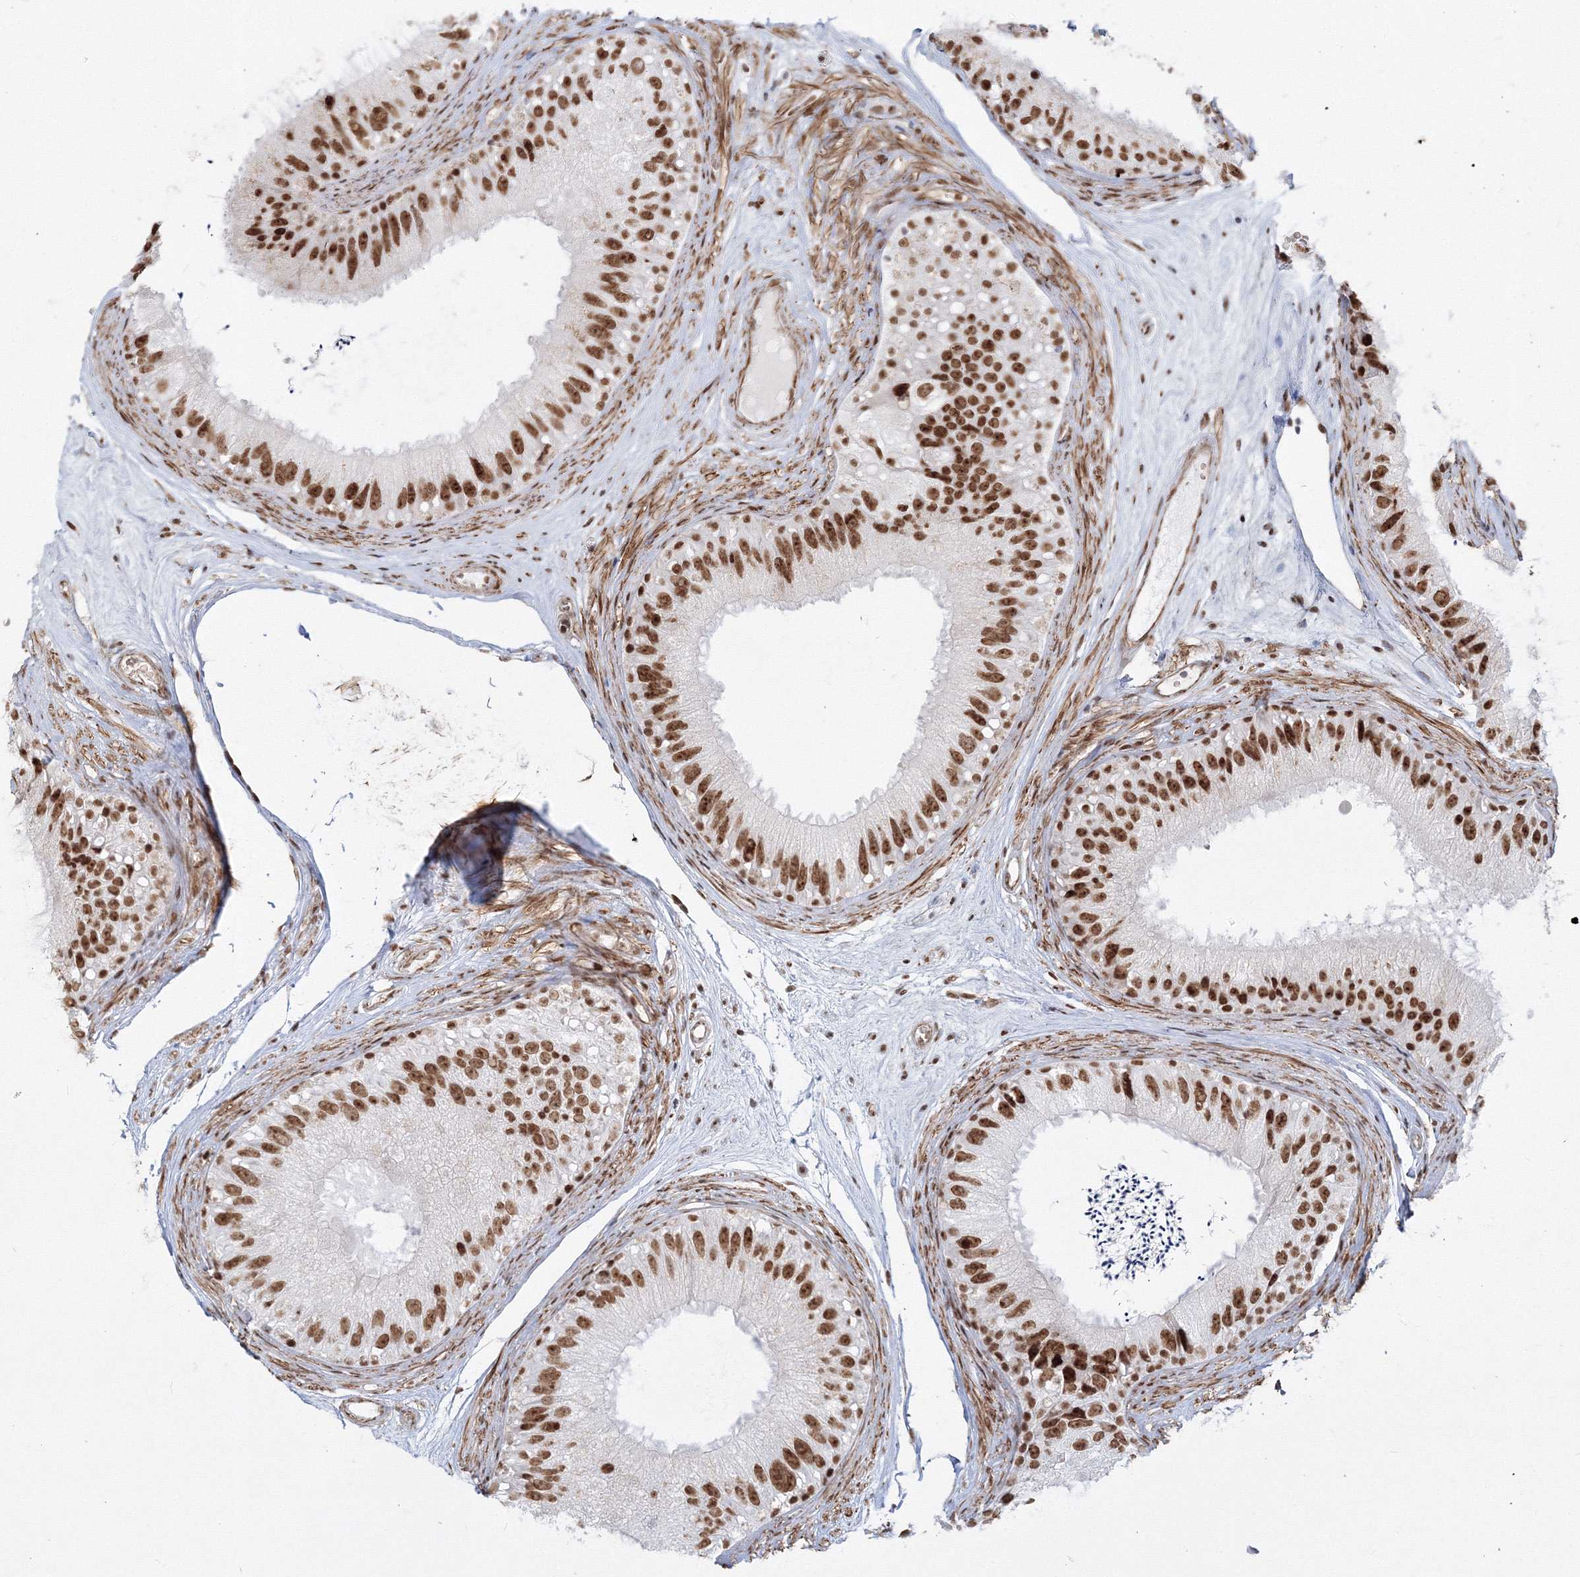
{"staining": {"intensity": "moderate", "quantity": ">75%", "location": "nuclear"}, "tissue": "epididymis", "cell_type": "Glandular cells", "image_type": "normal", "snomed": [{"axis": "morphology", "description": "Normal tissue, NOS"}, {"axis": "topography", "description": "Epididymis"}], "caption": "This is an image of immunohistochemistry (IHC) staining of normal epididymis, which shows moderate expression in the nuclear of glandular cells.", "gene": "ZNF638", "patient": {"sex": "male", "age": 77}}